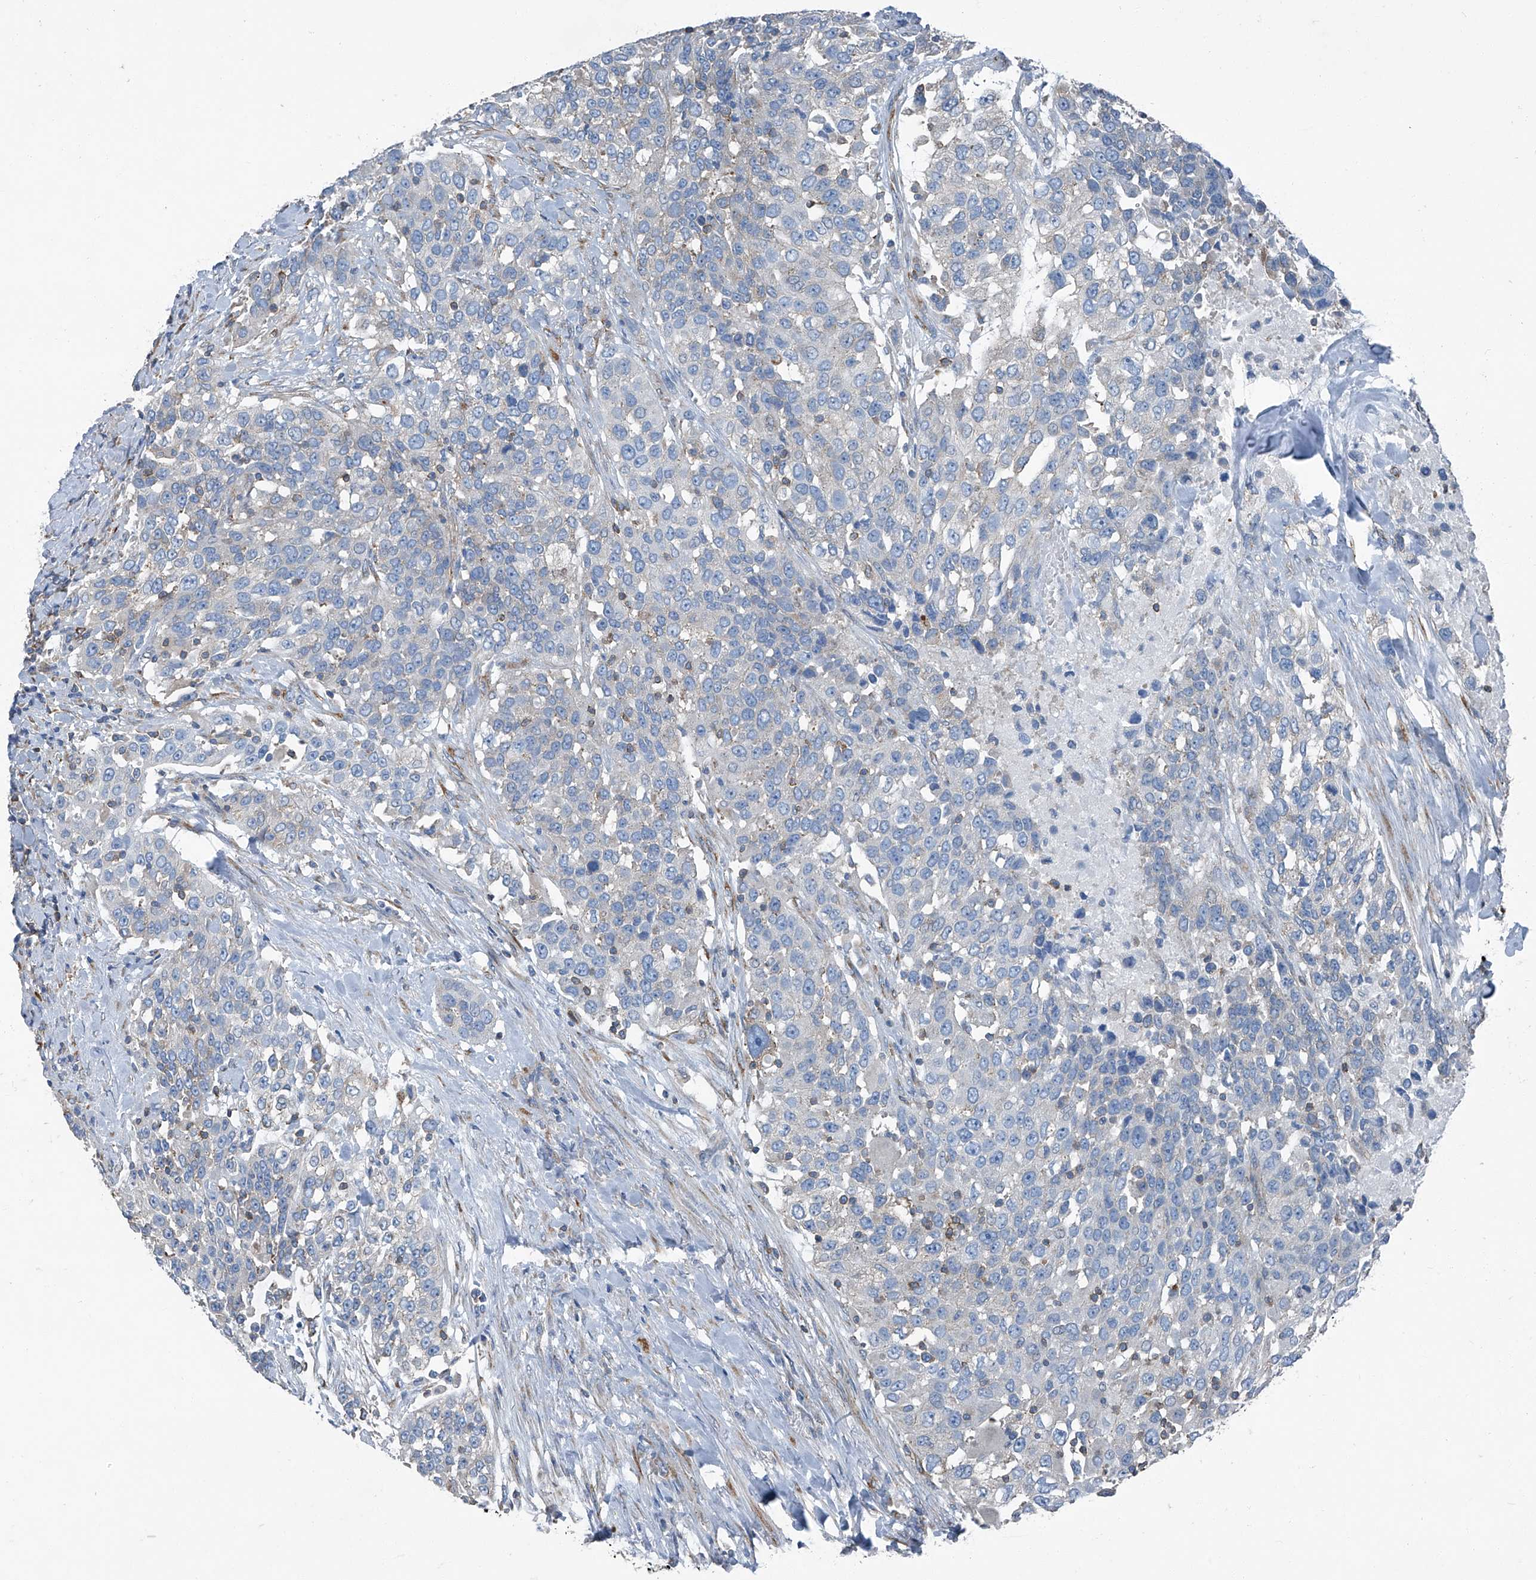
{"staining": {"intensity": "negative", "quantity": "none", "location": "none"}, "tissue": "urothelial cancer", "cell_type": "Tumor cells", "image_type": "cancer", "snomed": [{"axis": "morphology", "description": "Urothelial carcinoma, High grade"}, {"axis": "topography", "description": "Urinary bladder"}], "caption": "Immunohistochemical staining of human urothelial cancer demonstrates no significant positivity in tumor cells.", "gene": "SEPTIN7", "patient": {"sex": "female", "age": 80}}